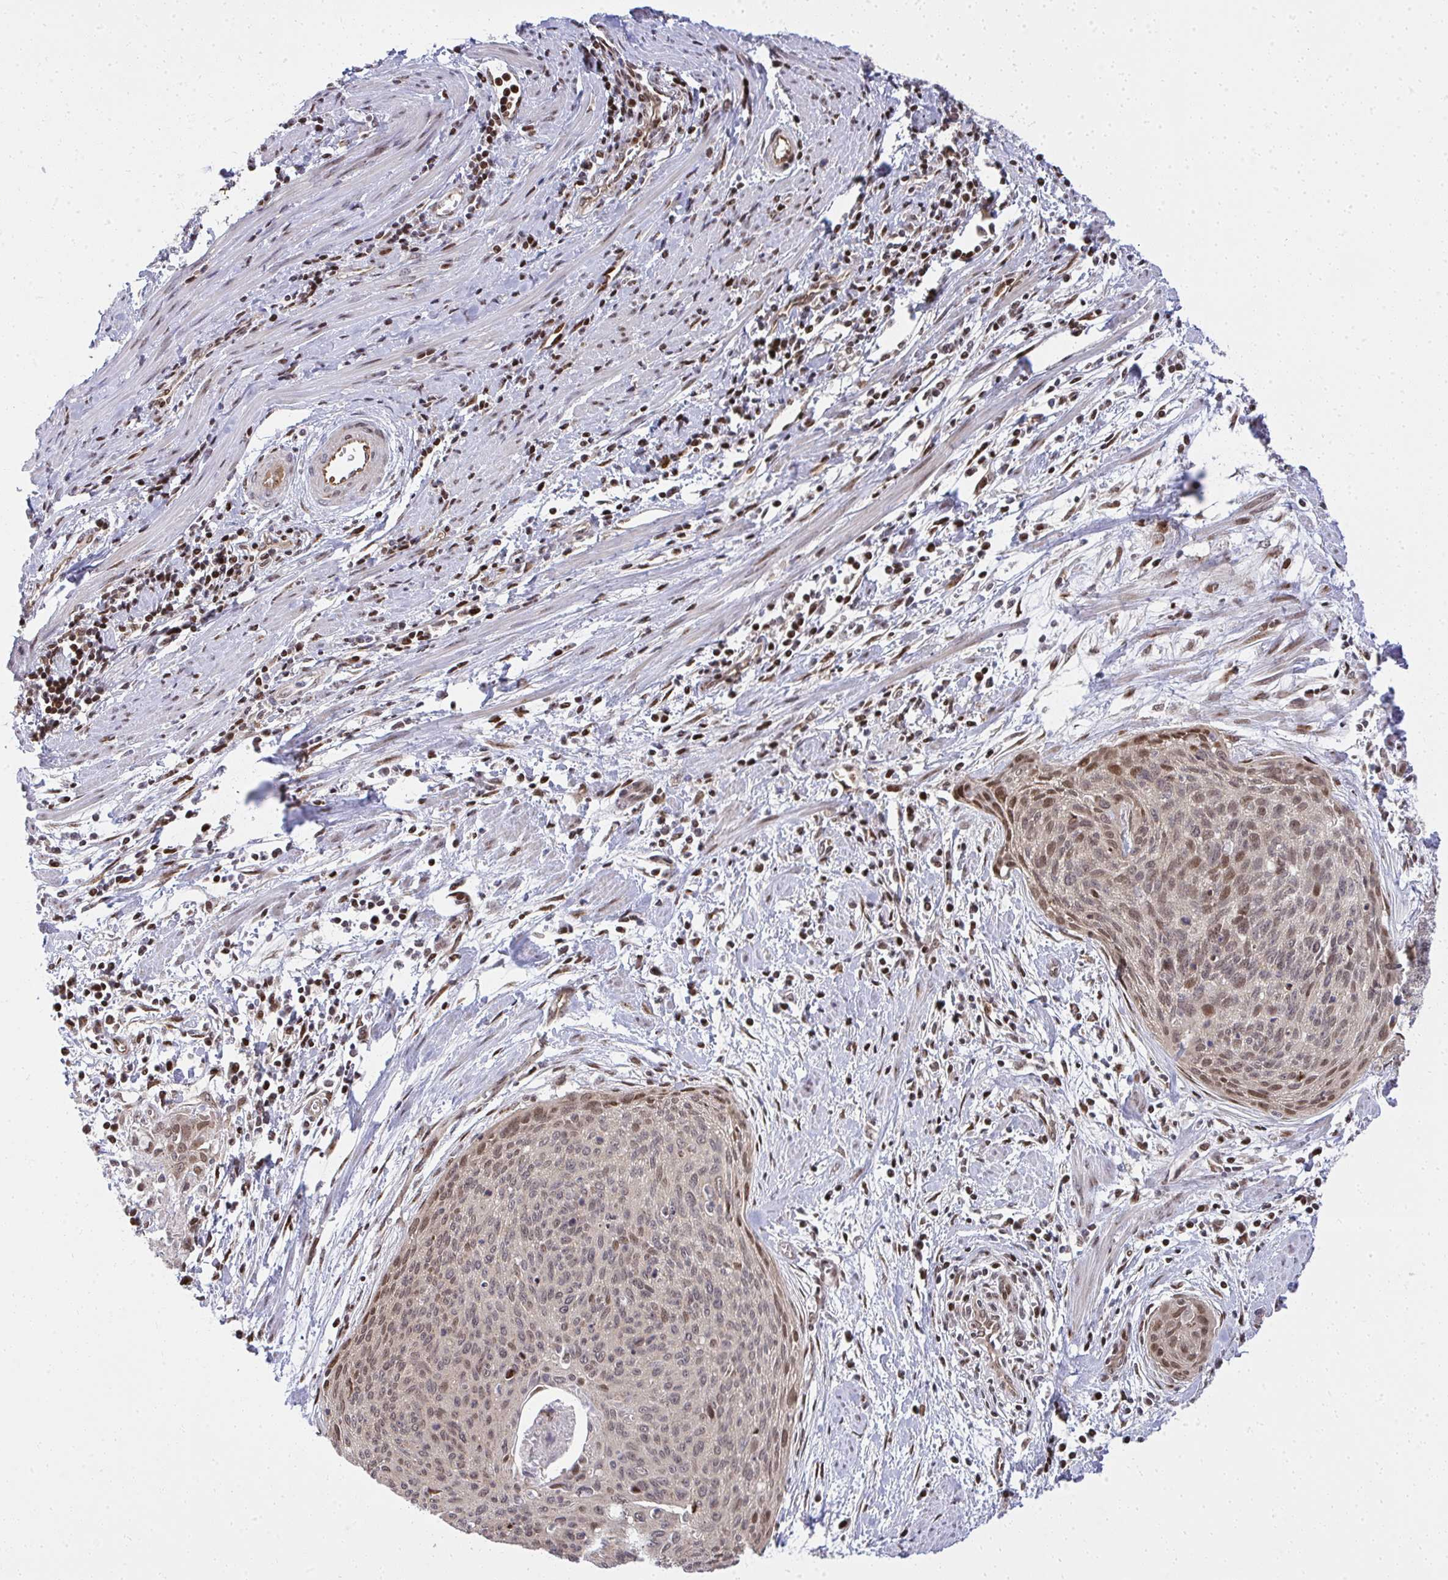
{"staining": {"intensity": "moderate", "quantity": "25%-75%", "location": "cytoplasmic/membranous,nuclear"}, "tissue": "cervical cancer", "cell_type": "Tumor cells", "image_type": "cancer", "snomed": [{"axis": "morphology", "description": "Squamous cell carcinoma, NOS"}, {"axis": "topography", "description": "Cervix"}], "caption": "Cervical cancer (squamous cell carcinoma) was stained to show a protein in brown. There is medium levels of moderate cytoplasmic/membranous and nuclear expression in about 25%-75% of tumor cells.", "gene": "PIGY", "patient": {"sex": "female", "age": 55}}